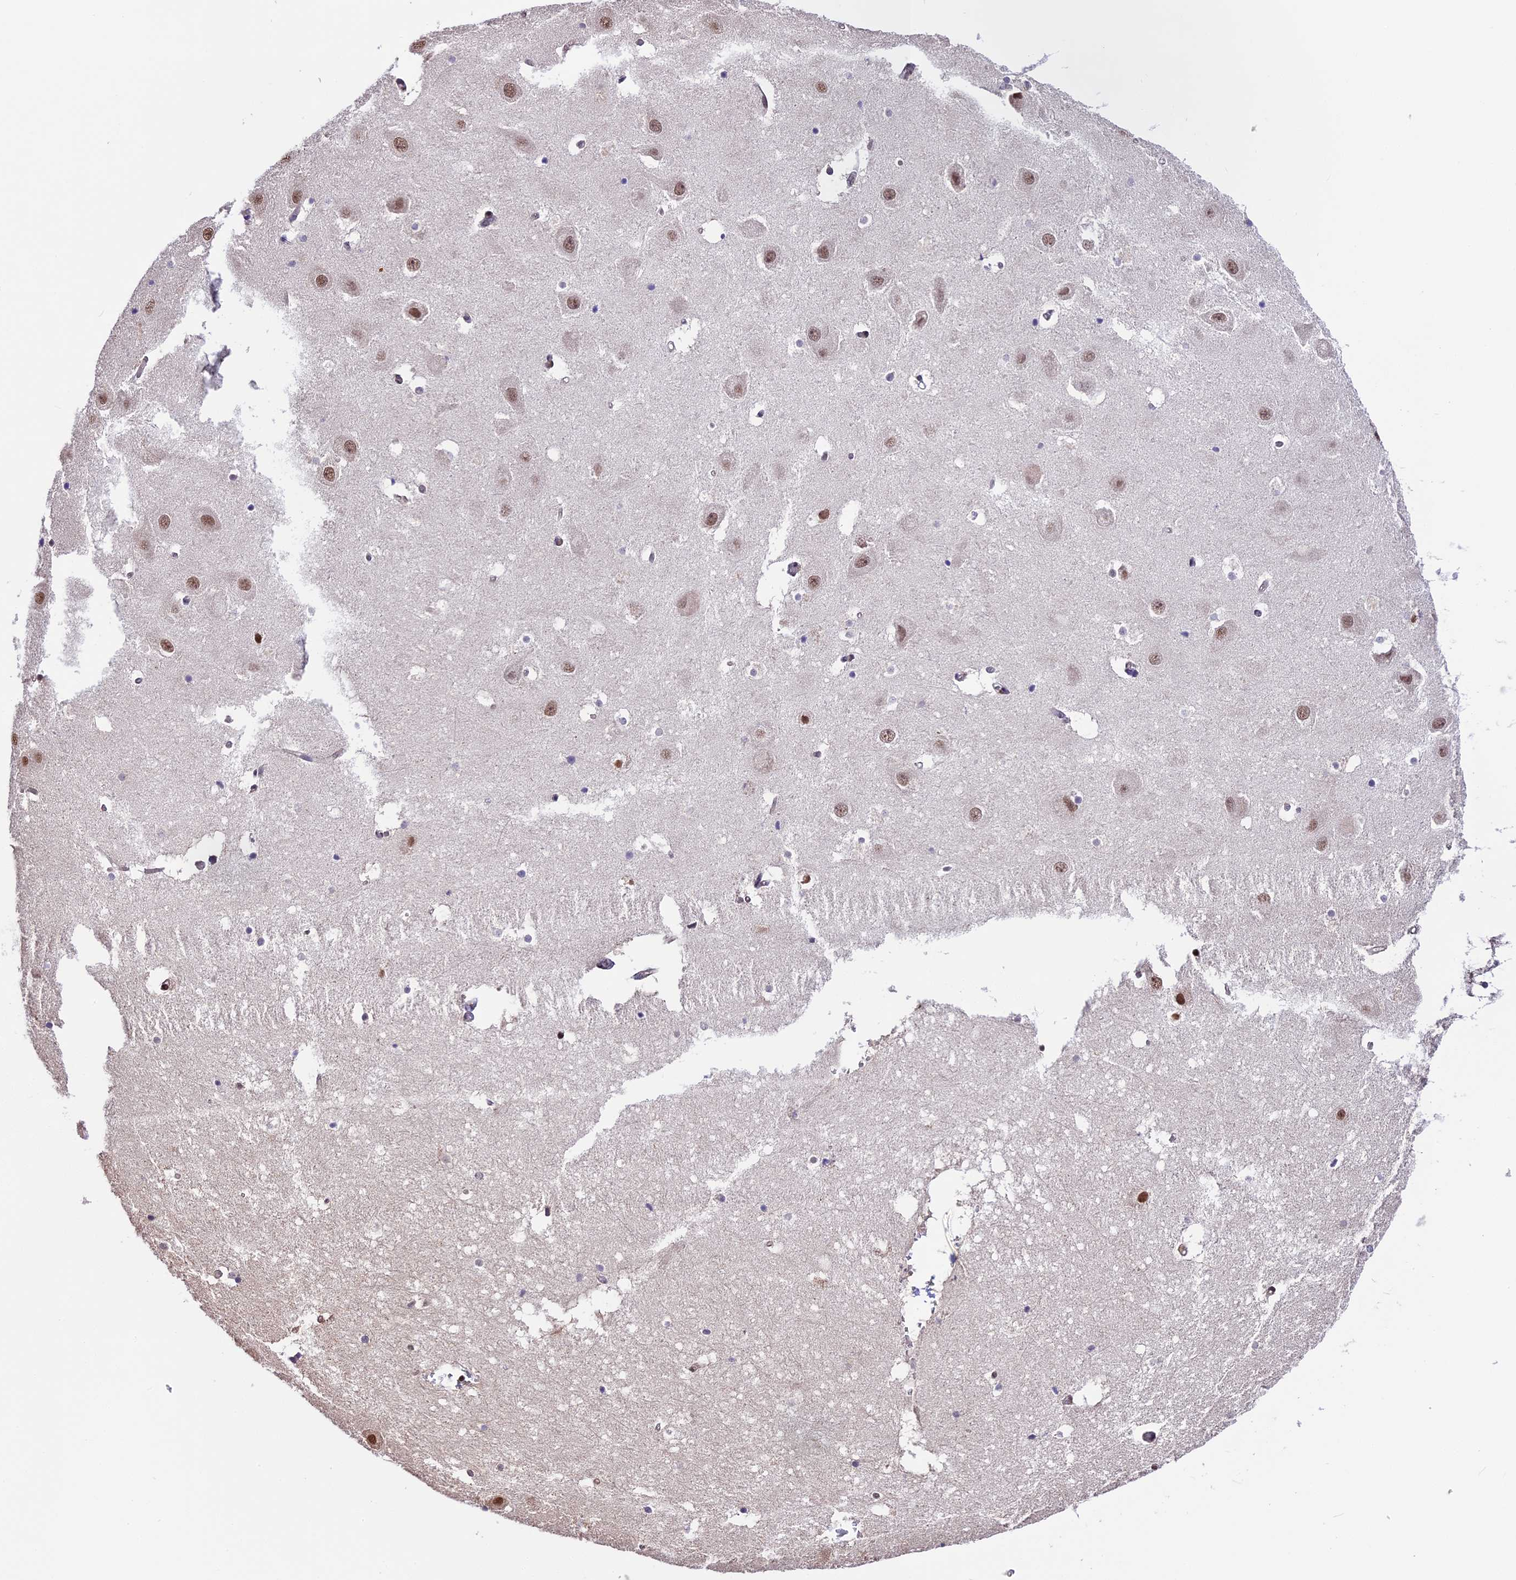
{"staining": {"intensity": "negative", "quantity": "none", "location": "none"}, "tissue": "hippocampus", "cell_type": "Glial cells", "image_type": "normal", "snomed": [{"axis": "morphology", "description": "Normal tissue, NOS"}, {"axis": "topography", "description": "Hippocampus"}], "caption": "IHC image of normal human hippocampus stained for a protein (brown), which reveals no expression in glial cells.", "gene": "POLR3E", "patient": {"sex": "female", "age": 52}}